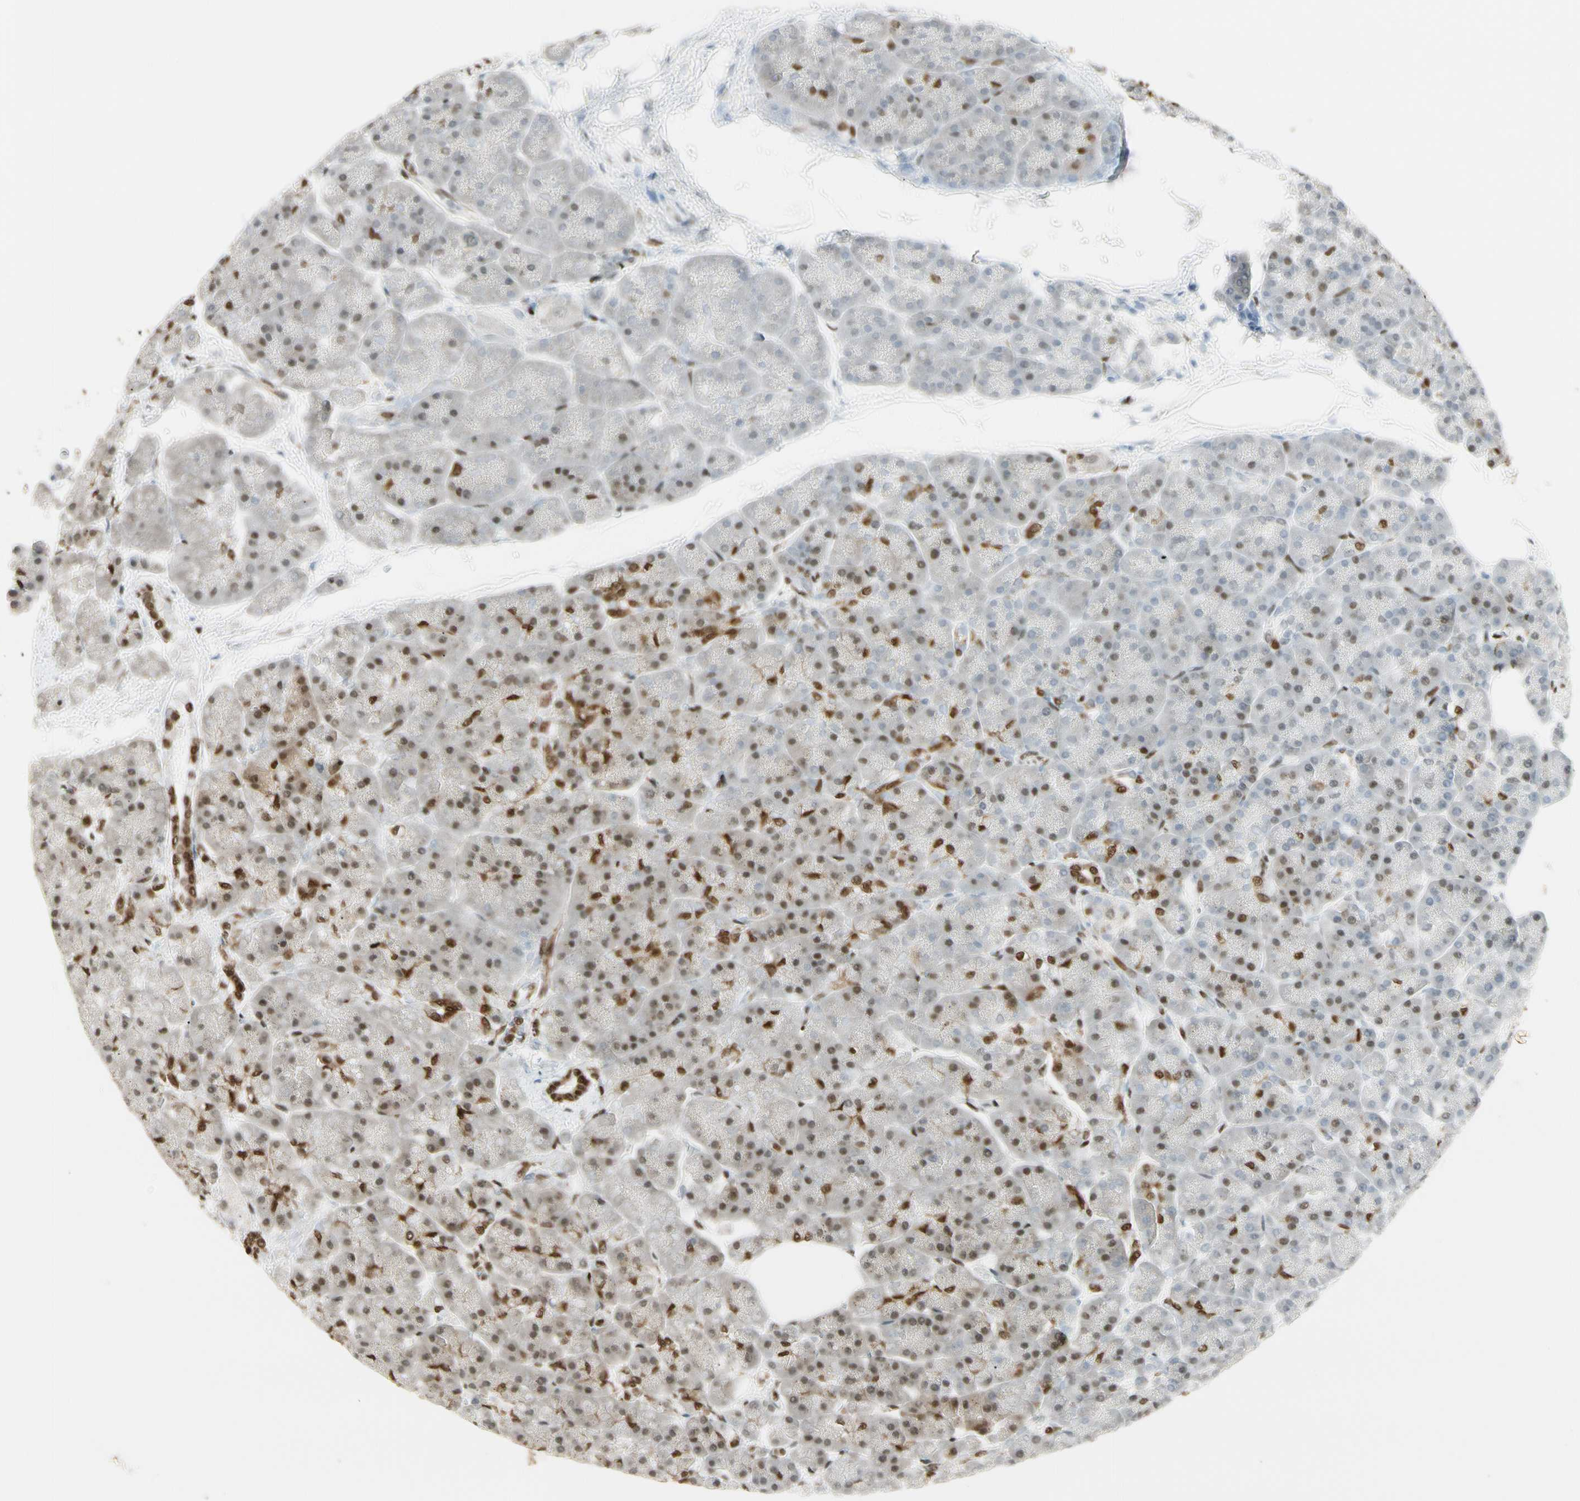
{"staining": {"intensity": "moderate", "quantity": "25%-75%", "location": "nuclear"}, "tissue": "pancreas", "cell_type": "Exocrine glandular cells", "image_type": "normal", "snomed": [{"axis": "morphology", "description": "Normal tissue, NOS"}, {"axis": "topography", "description": "Pancreas"}], "caption": "Approximately 25%-75% of exocrine glandular cells in normal pancreas exhibit moderate nuclear protein positivity as visualized by brown immunohistochemical staining.", "gene": "FUS", "patient": {"sex": "female", "age": 70}}